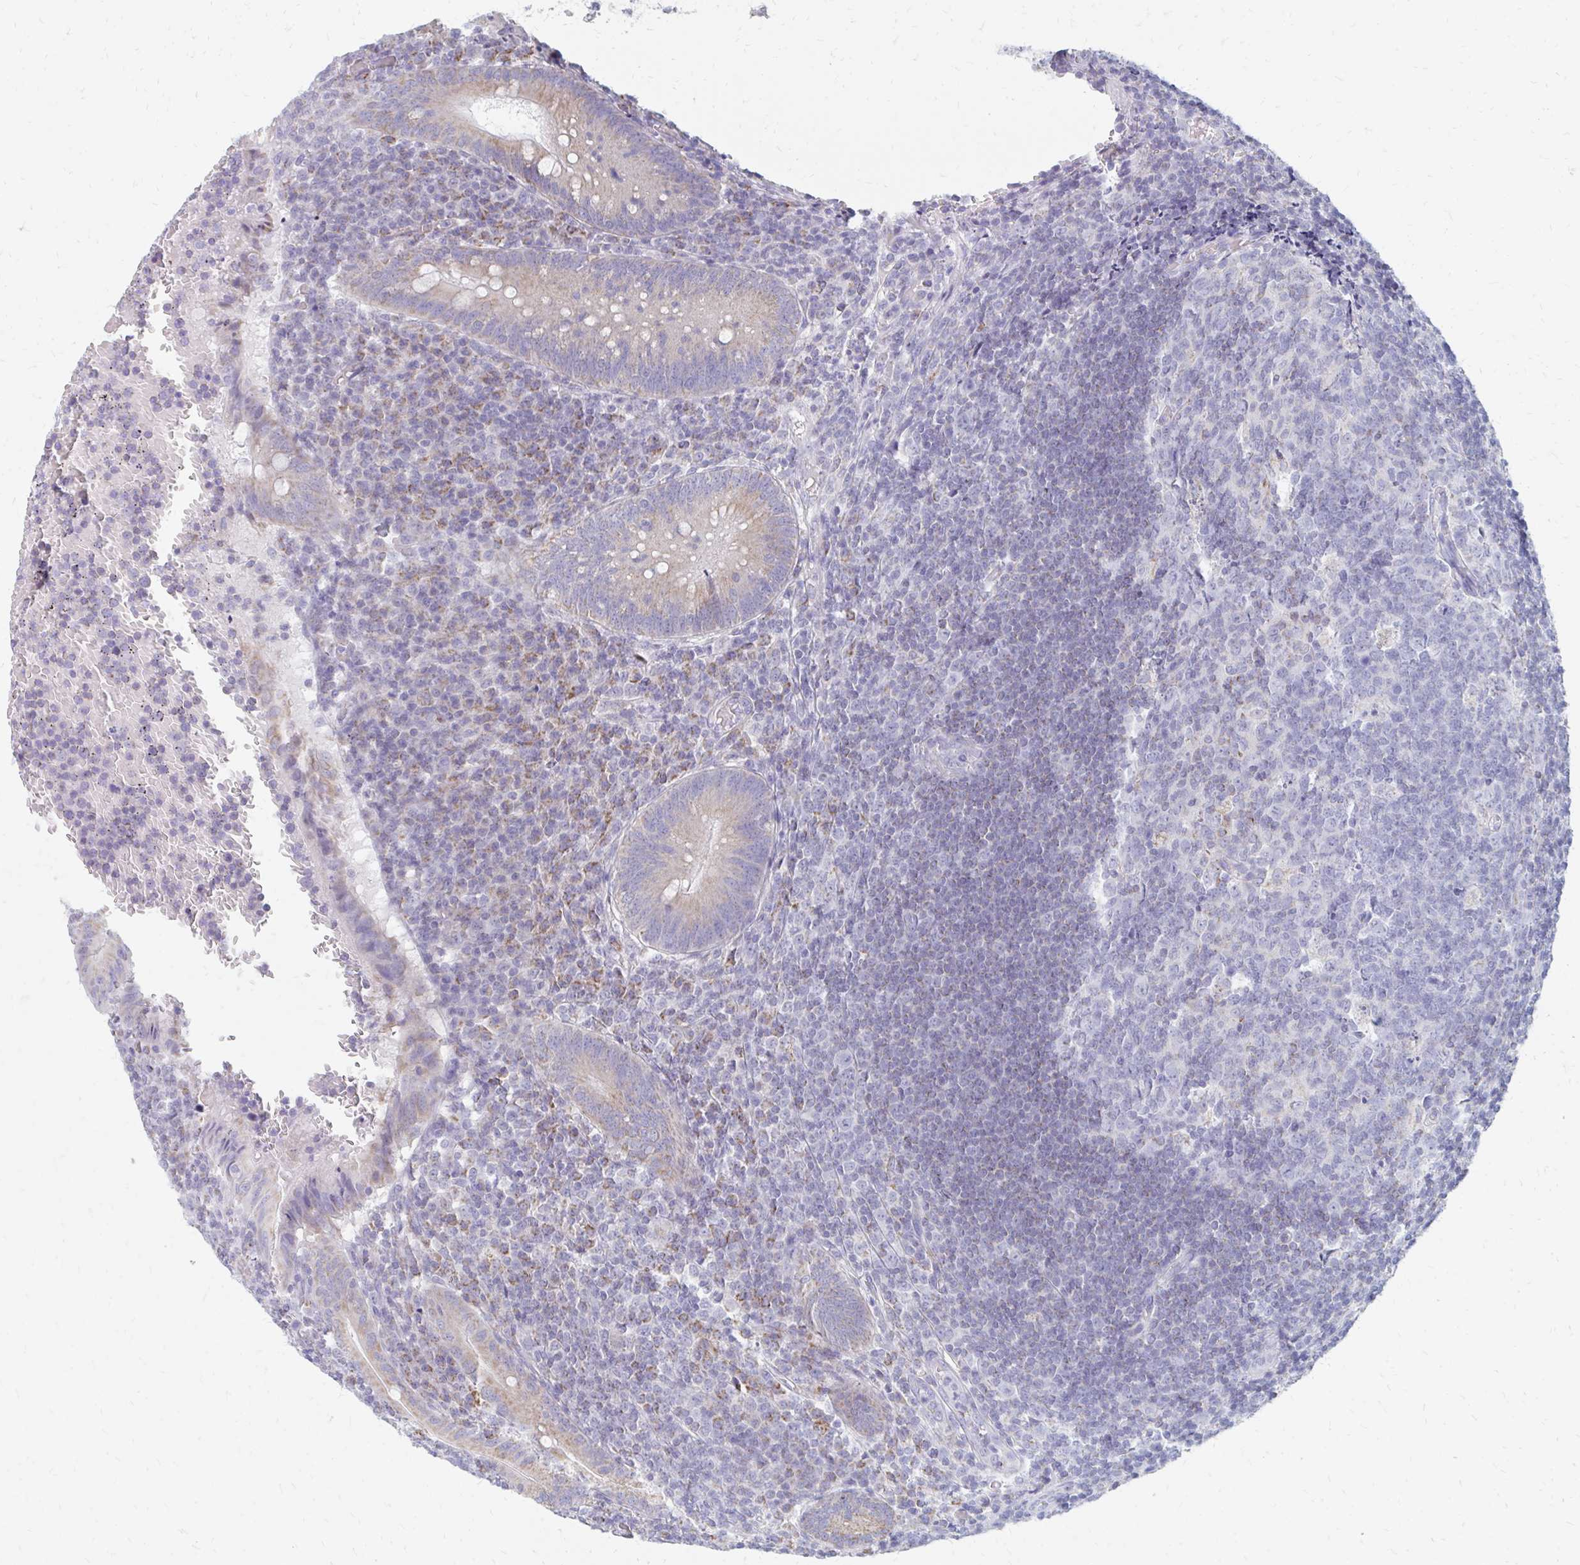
{"staining": {"intensity": "moderate", "quantity": "25%-75%", "location": "cytoplasmic/membranous"}, "tissue": "appendix", "cell_type": "Glandular cells", "image_type": "normal", "snomed": [{"axis": "morphology", "description": "Normal tissue, NOS"}, {"axis": "topography", "description": "Appendix"}], "caption": "Immunohistochemical staining of normal human appendix demonstrates medium levels of moderate cytoplasmic/membranous staining in about 25%-75% of glandular cells. Using DAB (3,3'-diaminobenzidine) (brown) and hematoxylin (blue) stains, captured at high magnification using brightfield microscopy.", "gene": "OR10V1", "patient": {"sex": "male", "age": 18}}